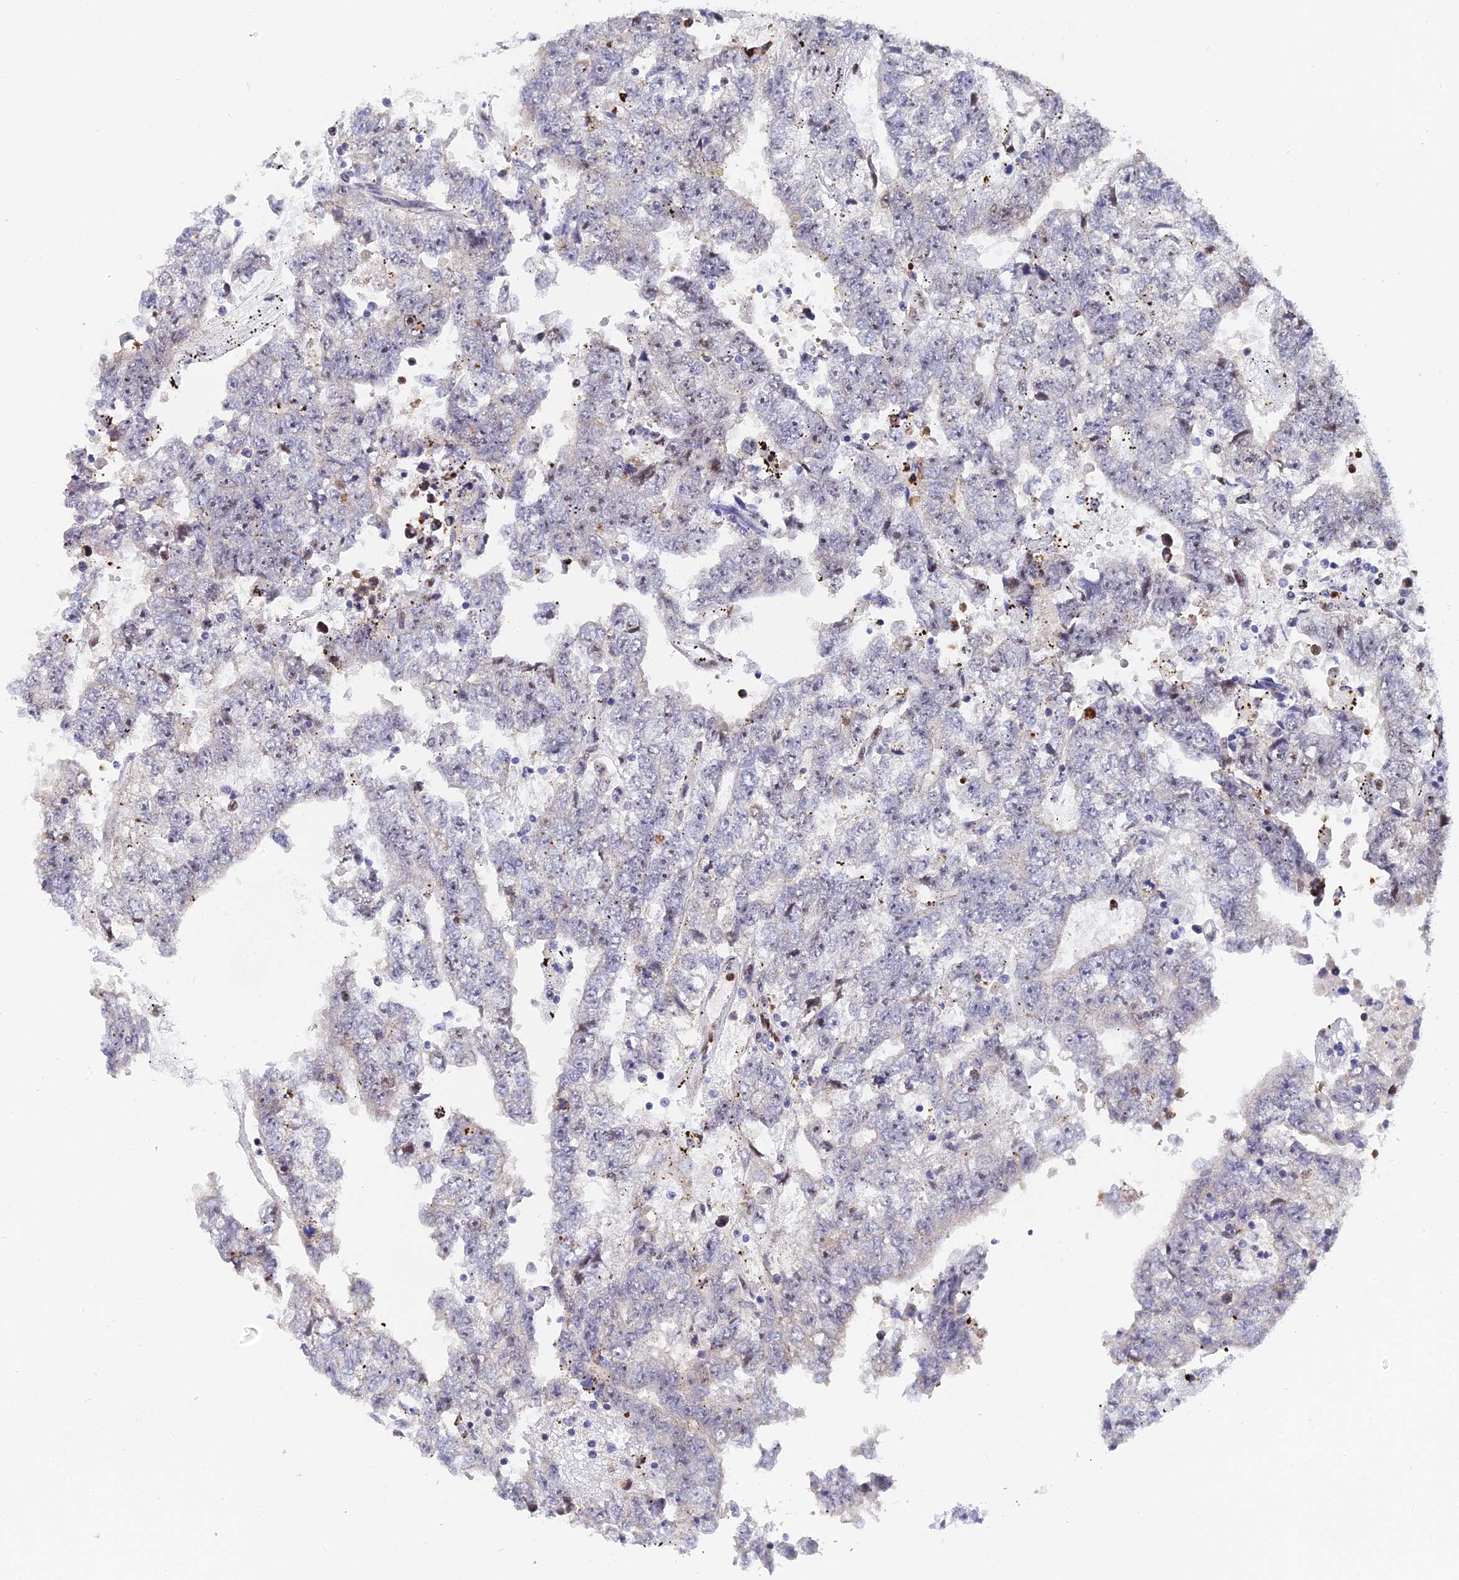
{"staining": {"intensity": "negative", "quantity": "none", "location": "none"}, "tissue": "testis cancer", "cell_type": "Tumor cells", "image_type": "cancer", "snomed": [{"axis": "morphology", "description": "Carcinoma, Embryonal, NOS"}, {"axis": "topography", "description": "Testis"}], "caption": "An IHC histopathology image of testis cancer is shown. There is no staining in tumor cells of testis cancer. (DAB (3,3'-diaminobenzidine) immunohistochemistry (IHC) with hematoxylin counter stain).", "gene": "TIFA", "patient": {"sex": "male", "age": 25}}